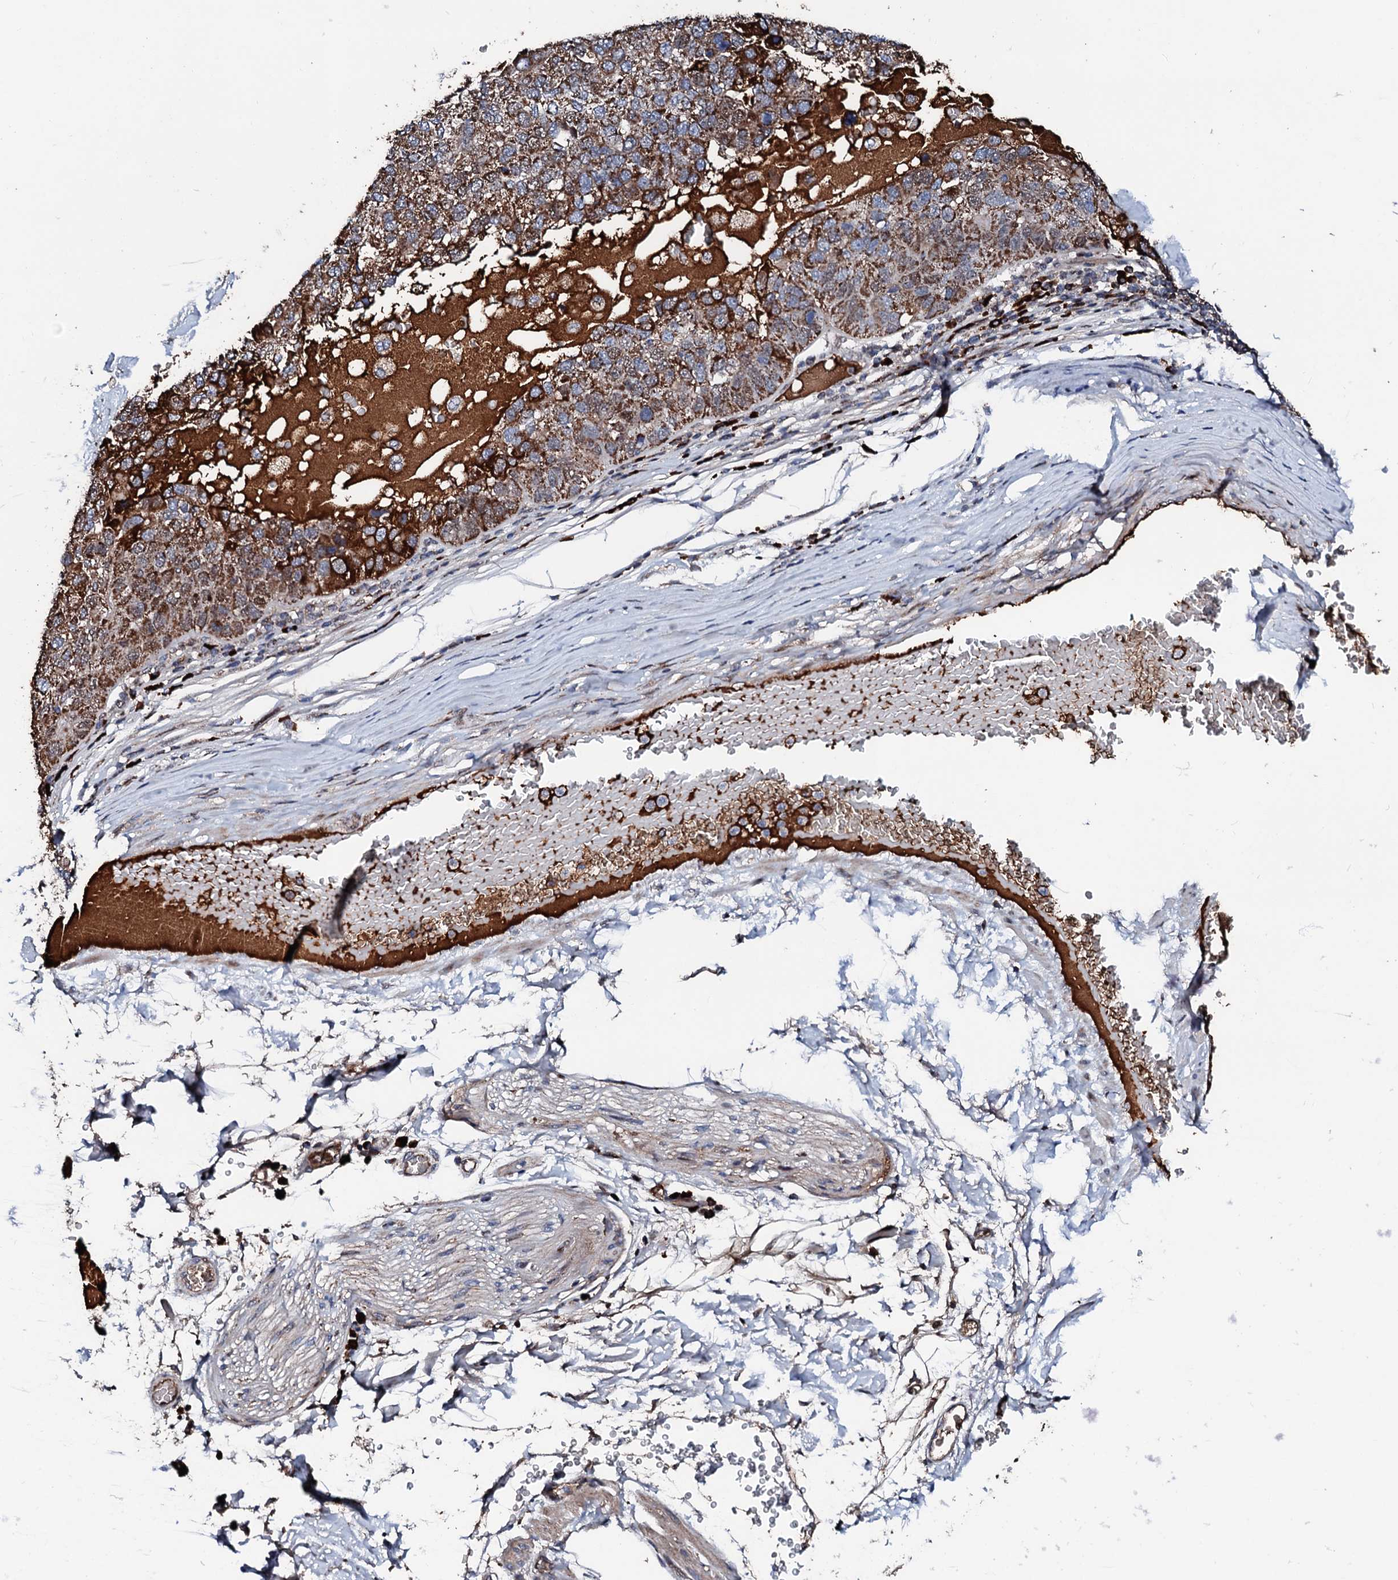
{"staining": {"intensity": "moderate", "quantity": ">75%", "location": "cytoplasmic/membranous"}, "tissue": "pancreatic cancer", "cell_type": "Tumor cells", "image_type": "cancer", "snomed": [{"axis": "morphology", "description": "Adenocarcinoma, NOS"}, {"axis": "topography", "description": "Pancreas"}], "caption": "Protein staining of adenocarcinoma (pancreatic) tissue reveals moderate cytoplasmic/membranous positivity in approximately >75% of tumor cells.", "gene": "KIF18A", "patient": {"sex": "female", "age": 61}}